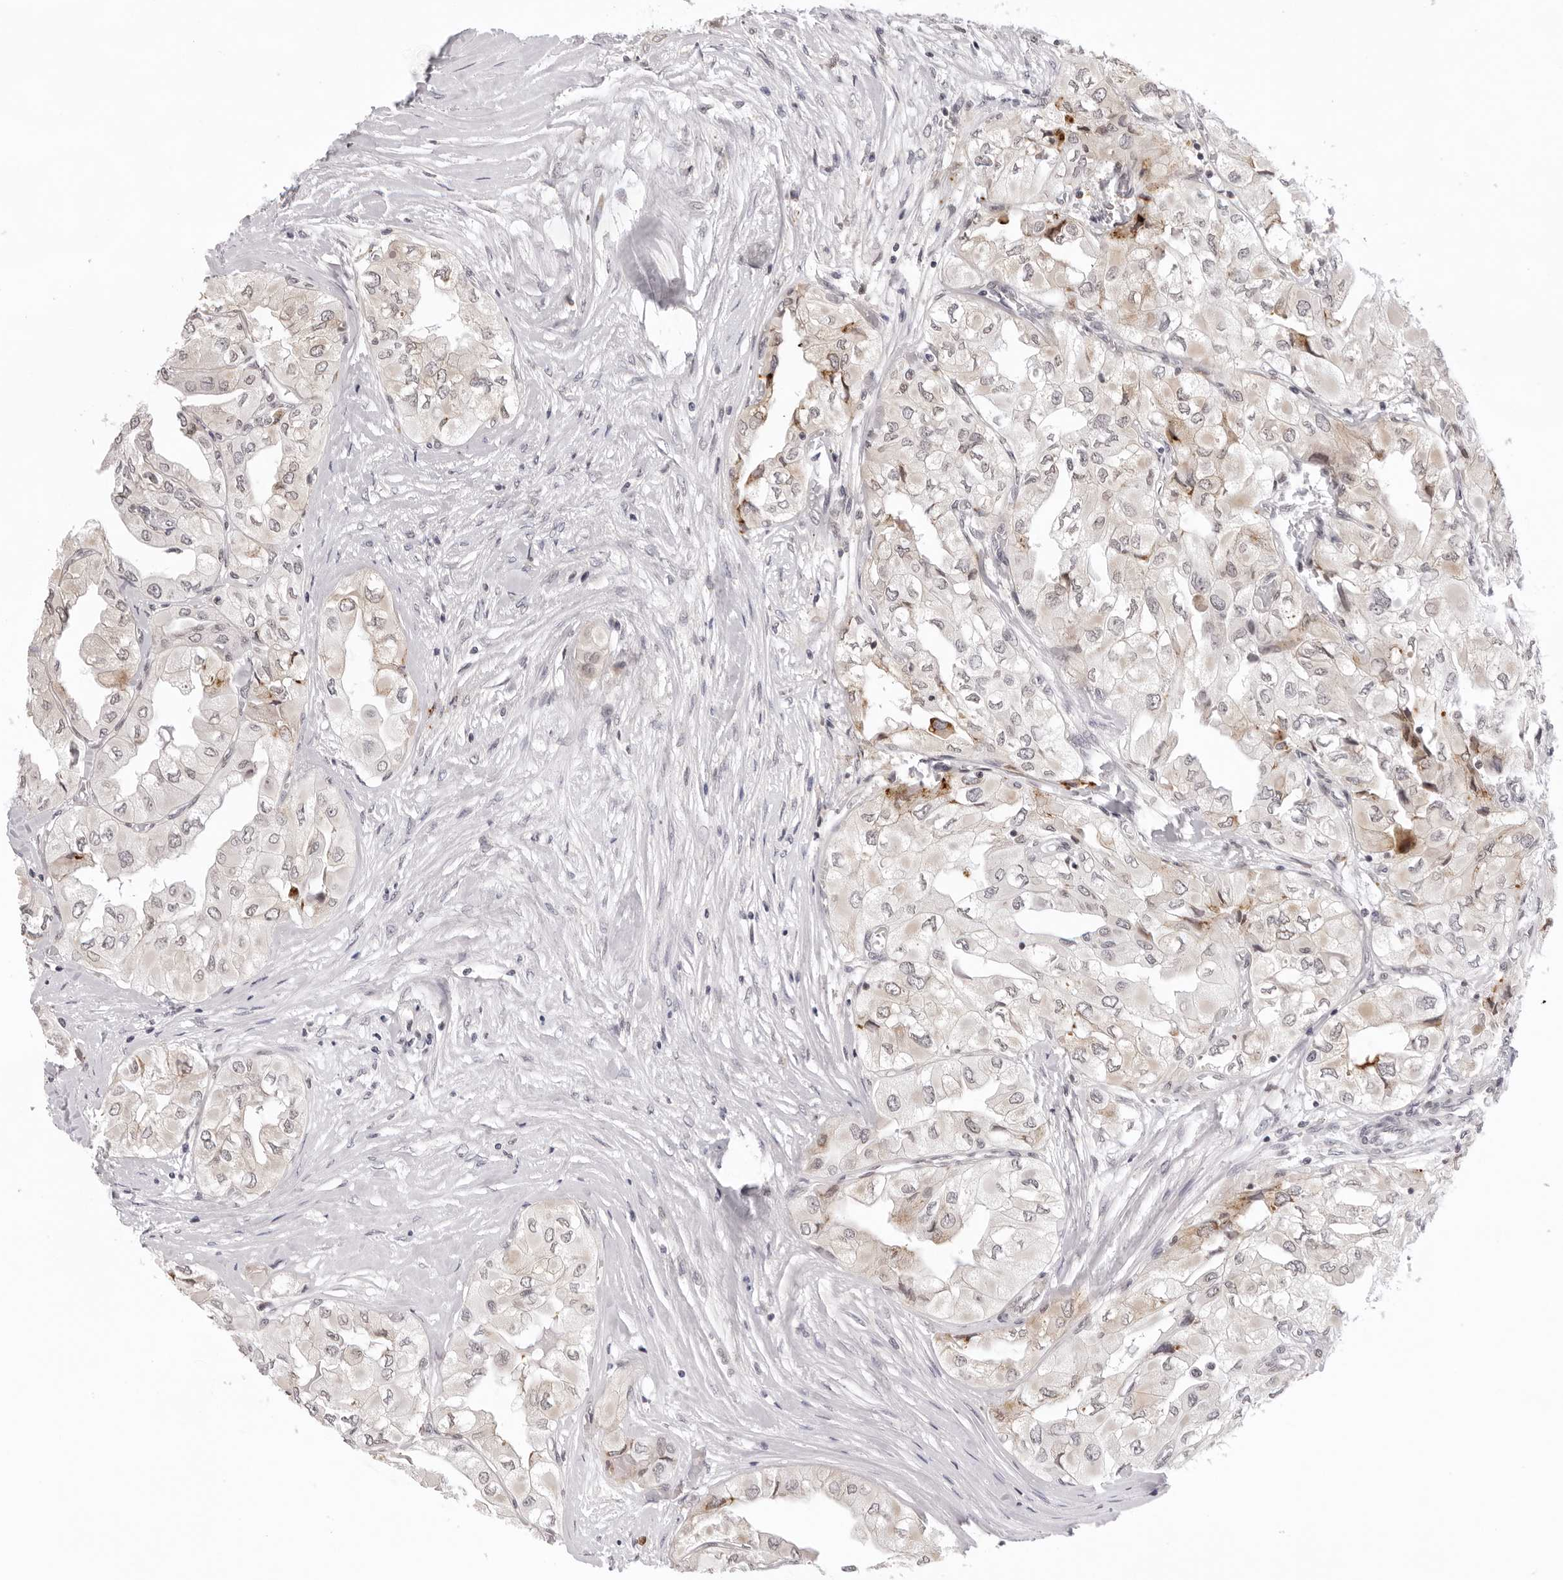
{"staining": {"intensity": "moderate", "quantity": "<25%", "location": "cytoplasmic/membranous"}, "tissue": "thyroid cancer", "cell_type": "Tumor cells", "image_type": "cancer", "snomed": [{"axis": "morphology", "description": "Papillary adenocarcinoma, NOS"}, {"axis": "topography", "description": "Thyroid gland"}], "caption": "Protein staining of thyroid cancer (papillary adenocarcinoma) tissue reveals moderate cytoplasmic/membranous expression in about <25% of tumor cells.", "gene": "IL17RA", "patient": {"sex": "female", "age": 59}}